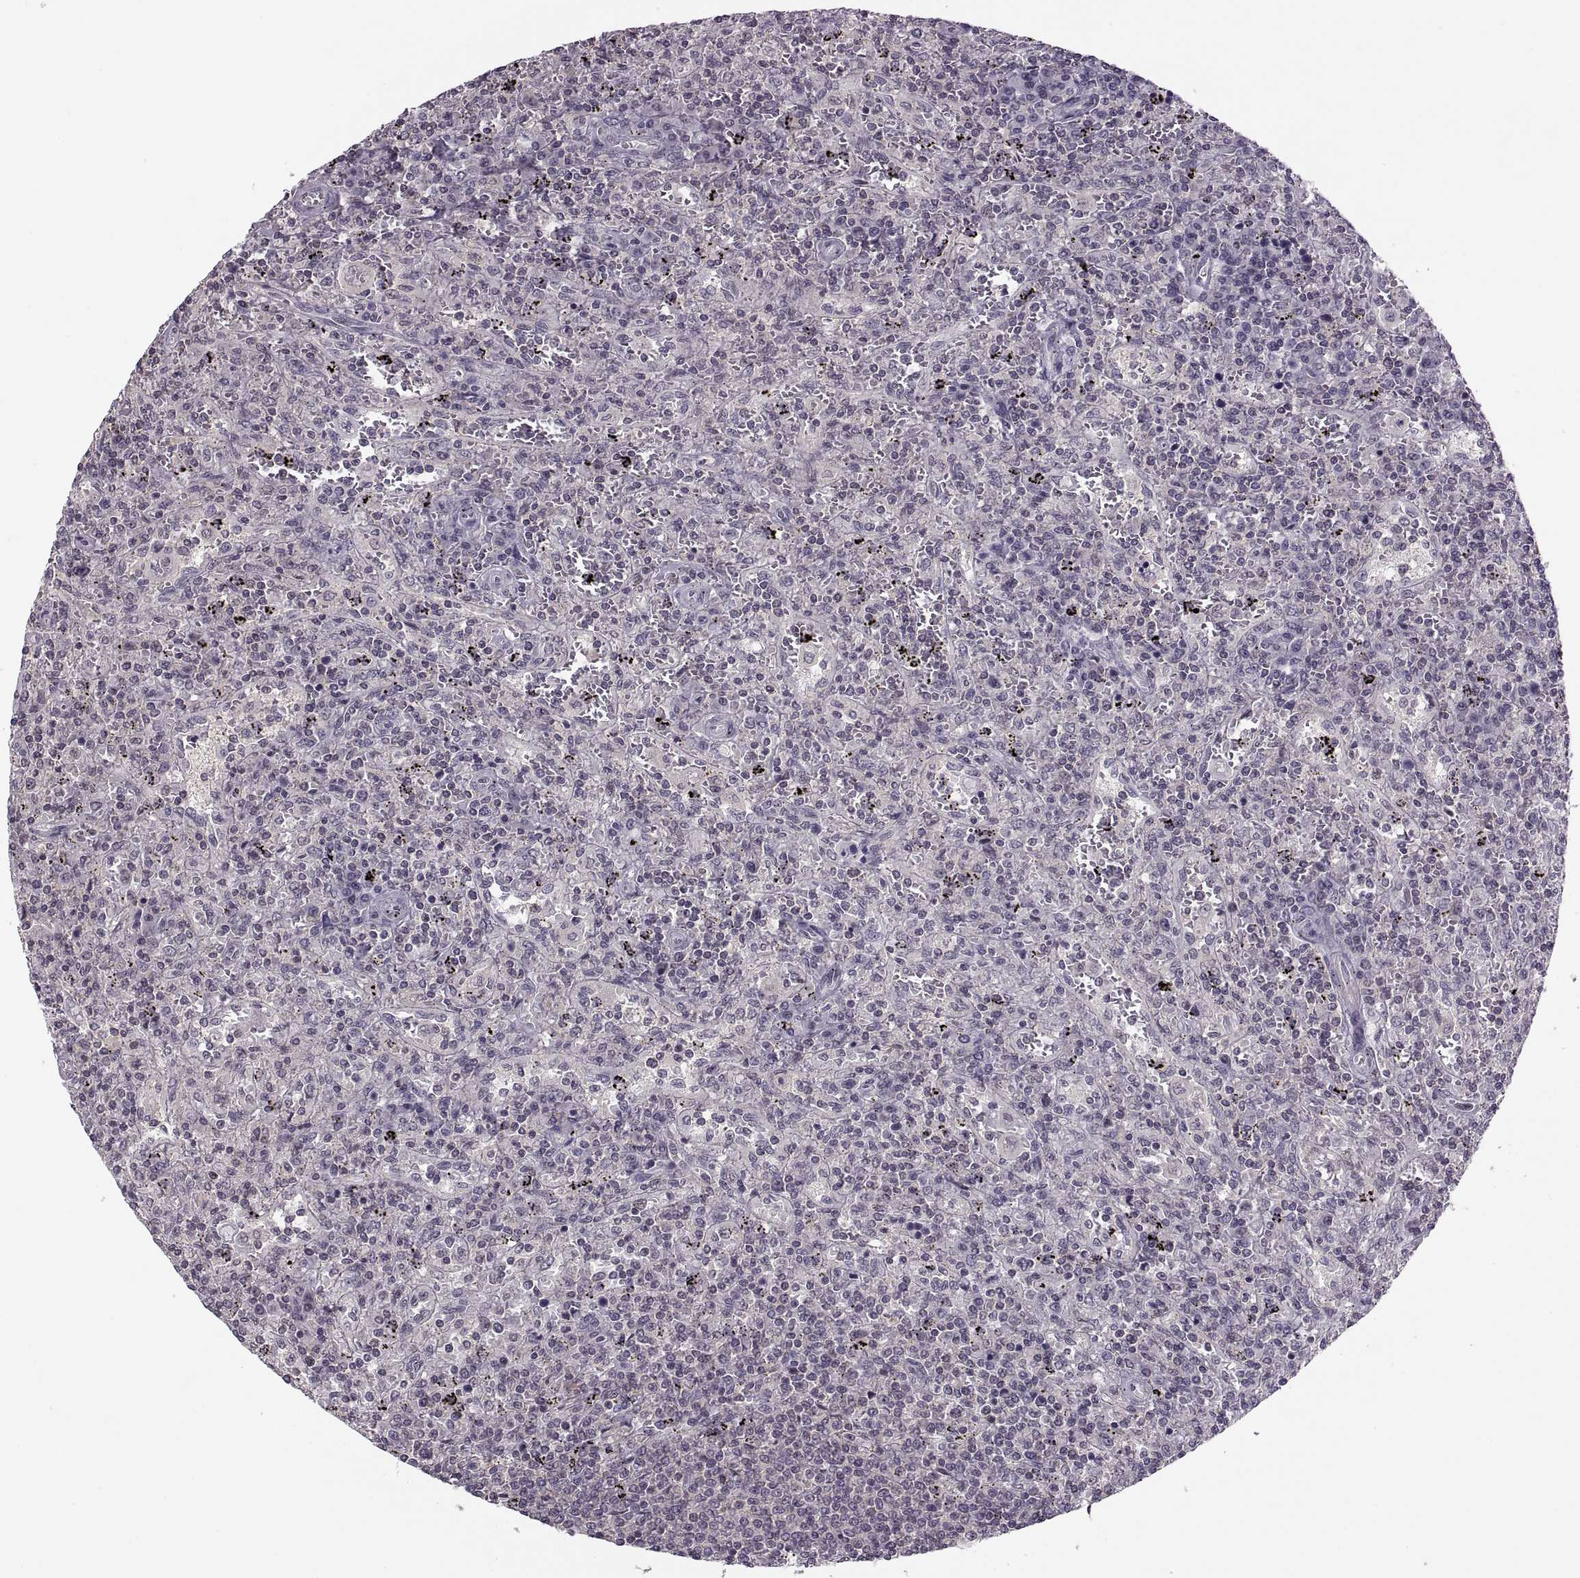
{"staining": {"intensity": "negative", "quantity": "none", "location": "none"}, "tissue": "lymphoma", "cell_type": "Tumor cells", "image_type": "cancer", "snomed": [{"axis": "morphology", "description": "Malignant lymphoma, non-Hodgkin's type, Low grade"}, {"axis": "topography", "description": "Spleen"}], "caption": "Protein analysis of malignant lymphoma, non-Hodgkin's type (low-grade) exhibits no significant staining in tumor cells.", "gene": "LUZP2", "patient": {"sex": "male", "age": 62}}